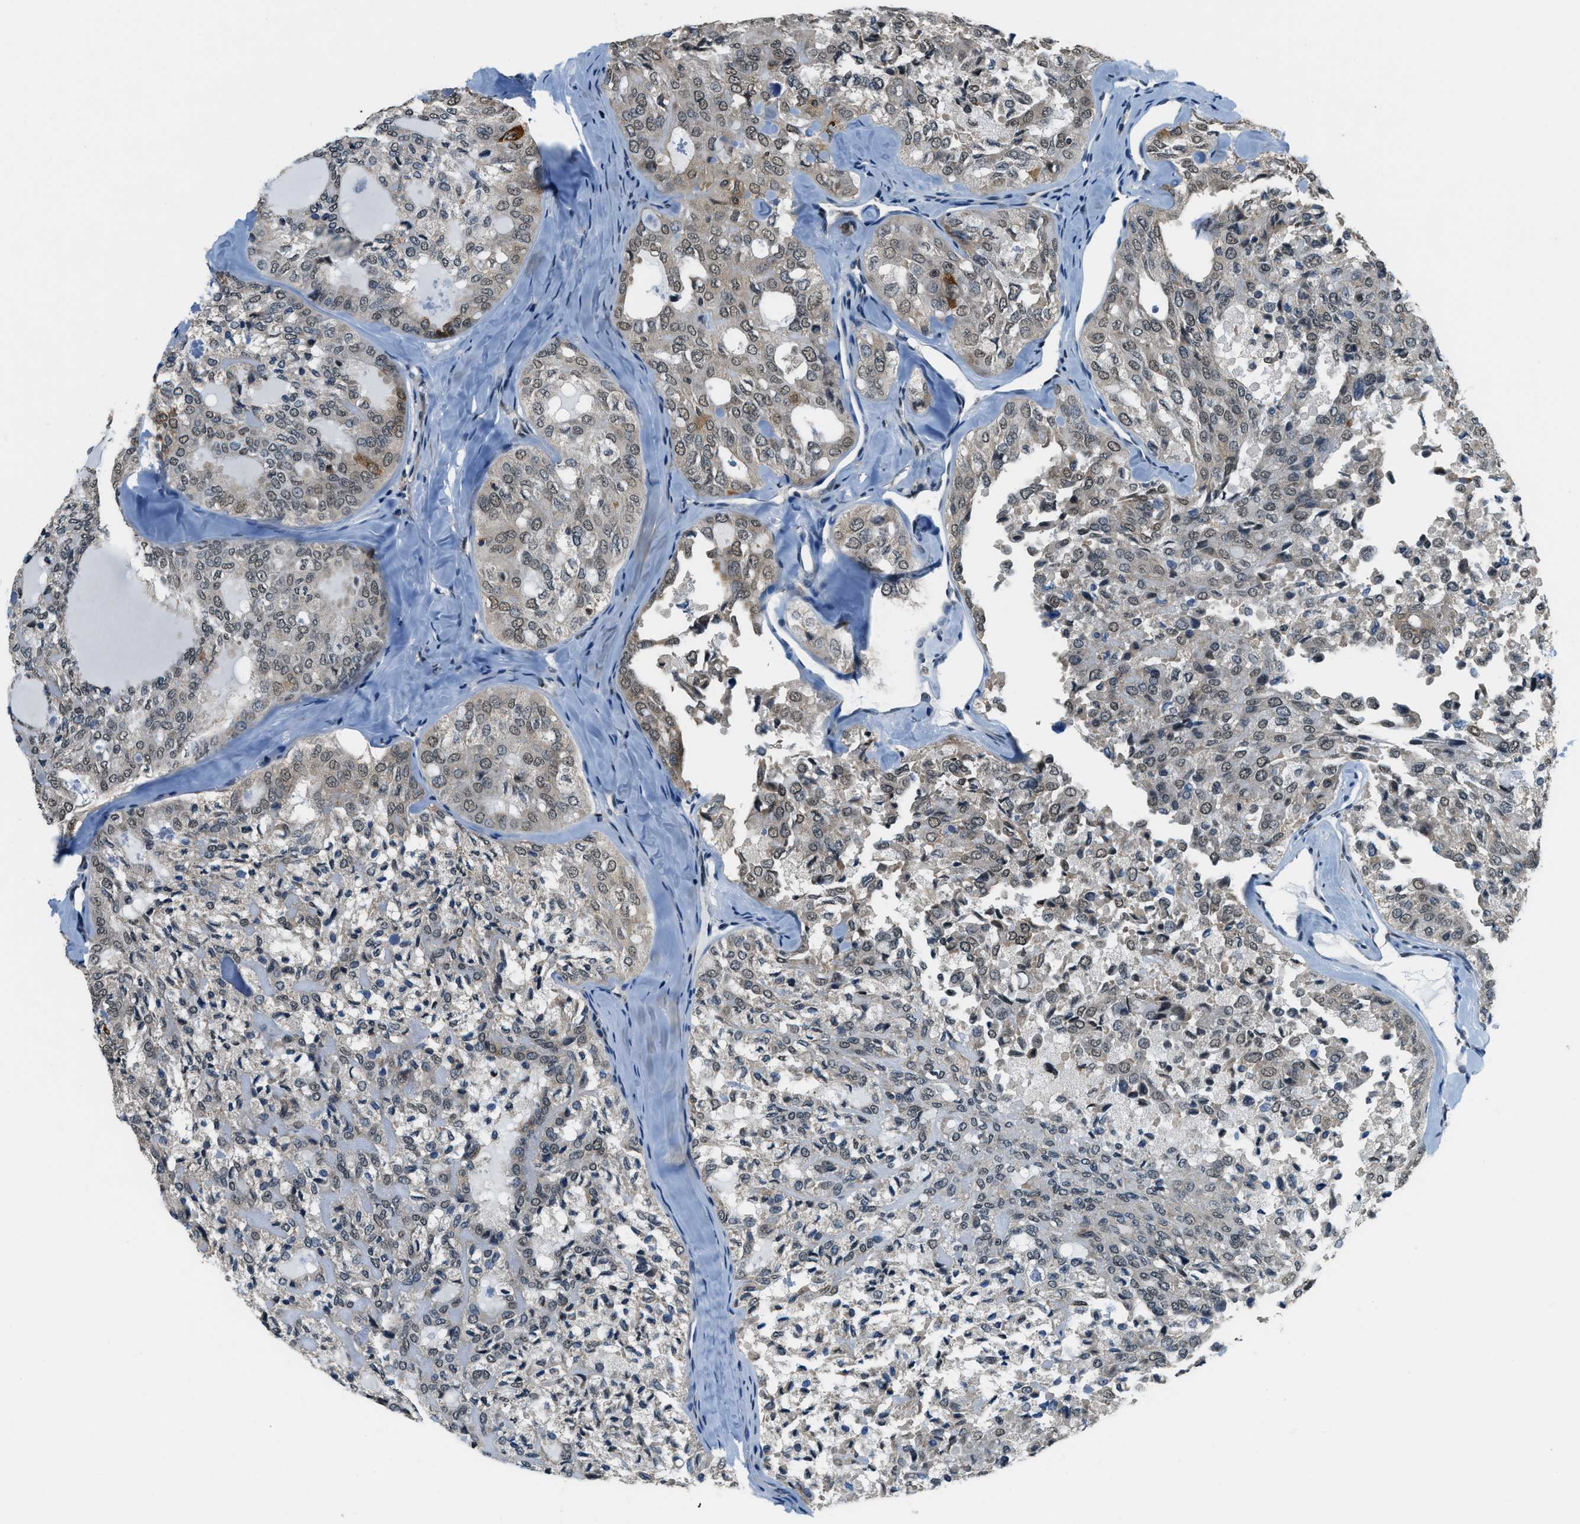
{"staining": {"intensity": "weak", "quantity": ">75%", "location": "nuclear"}, "tissue": "thyroid cancer", "cell_type": "Tumor cells", "image_type": "cancer", "snomed": [{"axis": "morphology", "description": "Follicular adenoma carcinoma, NOS"}, {"axis": "topography", "description": "Thyroid gland"}], "caption": "Immunohistochemistry image of neoplastic tissue: thyroid follicular adenoma carcinoma stained using immunohistochemistry reveals low levels of weak protein expression localized specifically in the nuclear of tumor cells, appearing as a nuclear brown color.", "gene": "RAB11FIP1", "patient": {"sex": "male", "age": 75}}